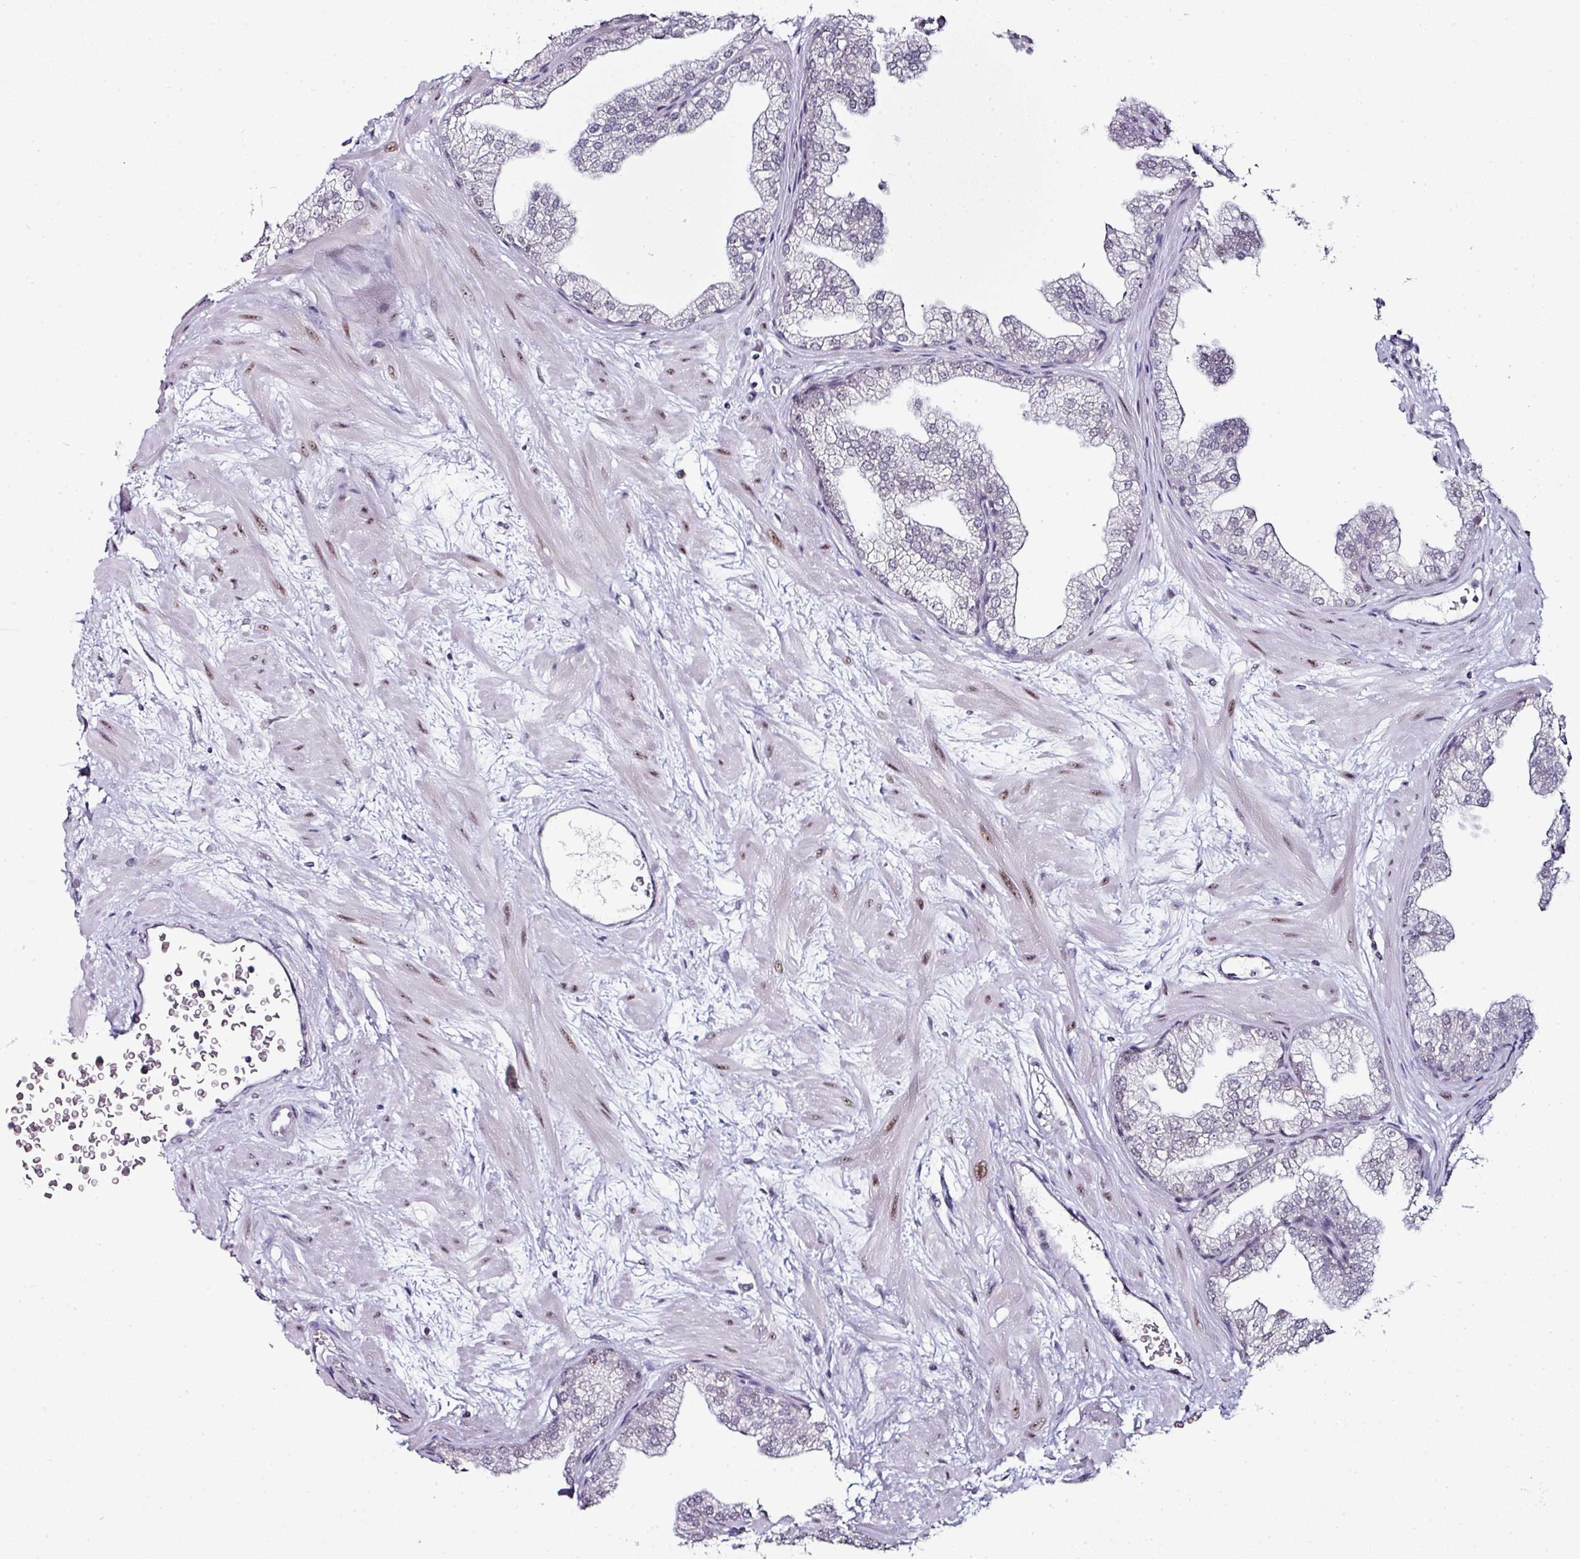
{"staining": {"intensity": "weak", "quantity": "<25%", "location": "nuclear"}, "tissue": "prostate", "cell_type": "Glandular cells", "image_type": "normal", "snomed": [{"axis": "morphology", "description": "Normal tissue, NOS"}, {"axis": "topography", "description": "Prostate"}], "caption": "A histopathology image of human prostate is negative for staining in glandular cells. (DAB (3,3'-diaminobenzidine) immunohistochemistry visualized using brightfield microscopy, high magnification).", "gene": "NACC2", "patient": {"sex": "male", "age": 37}}